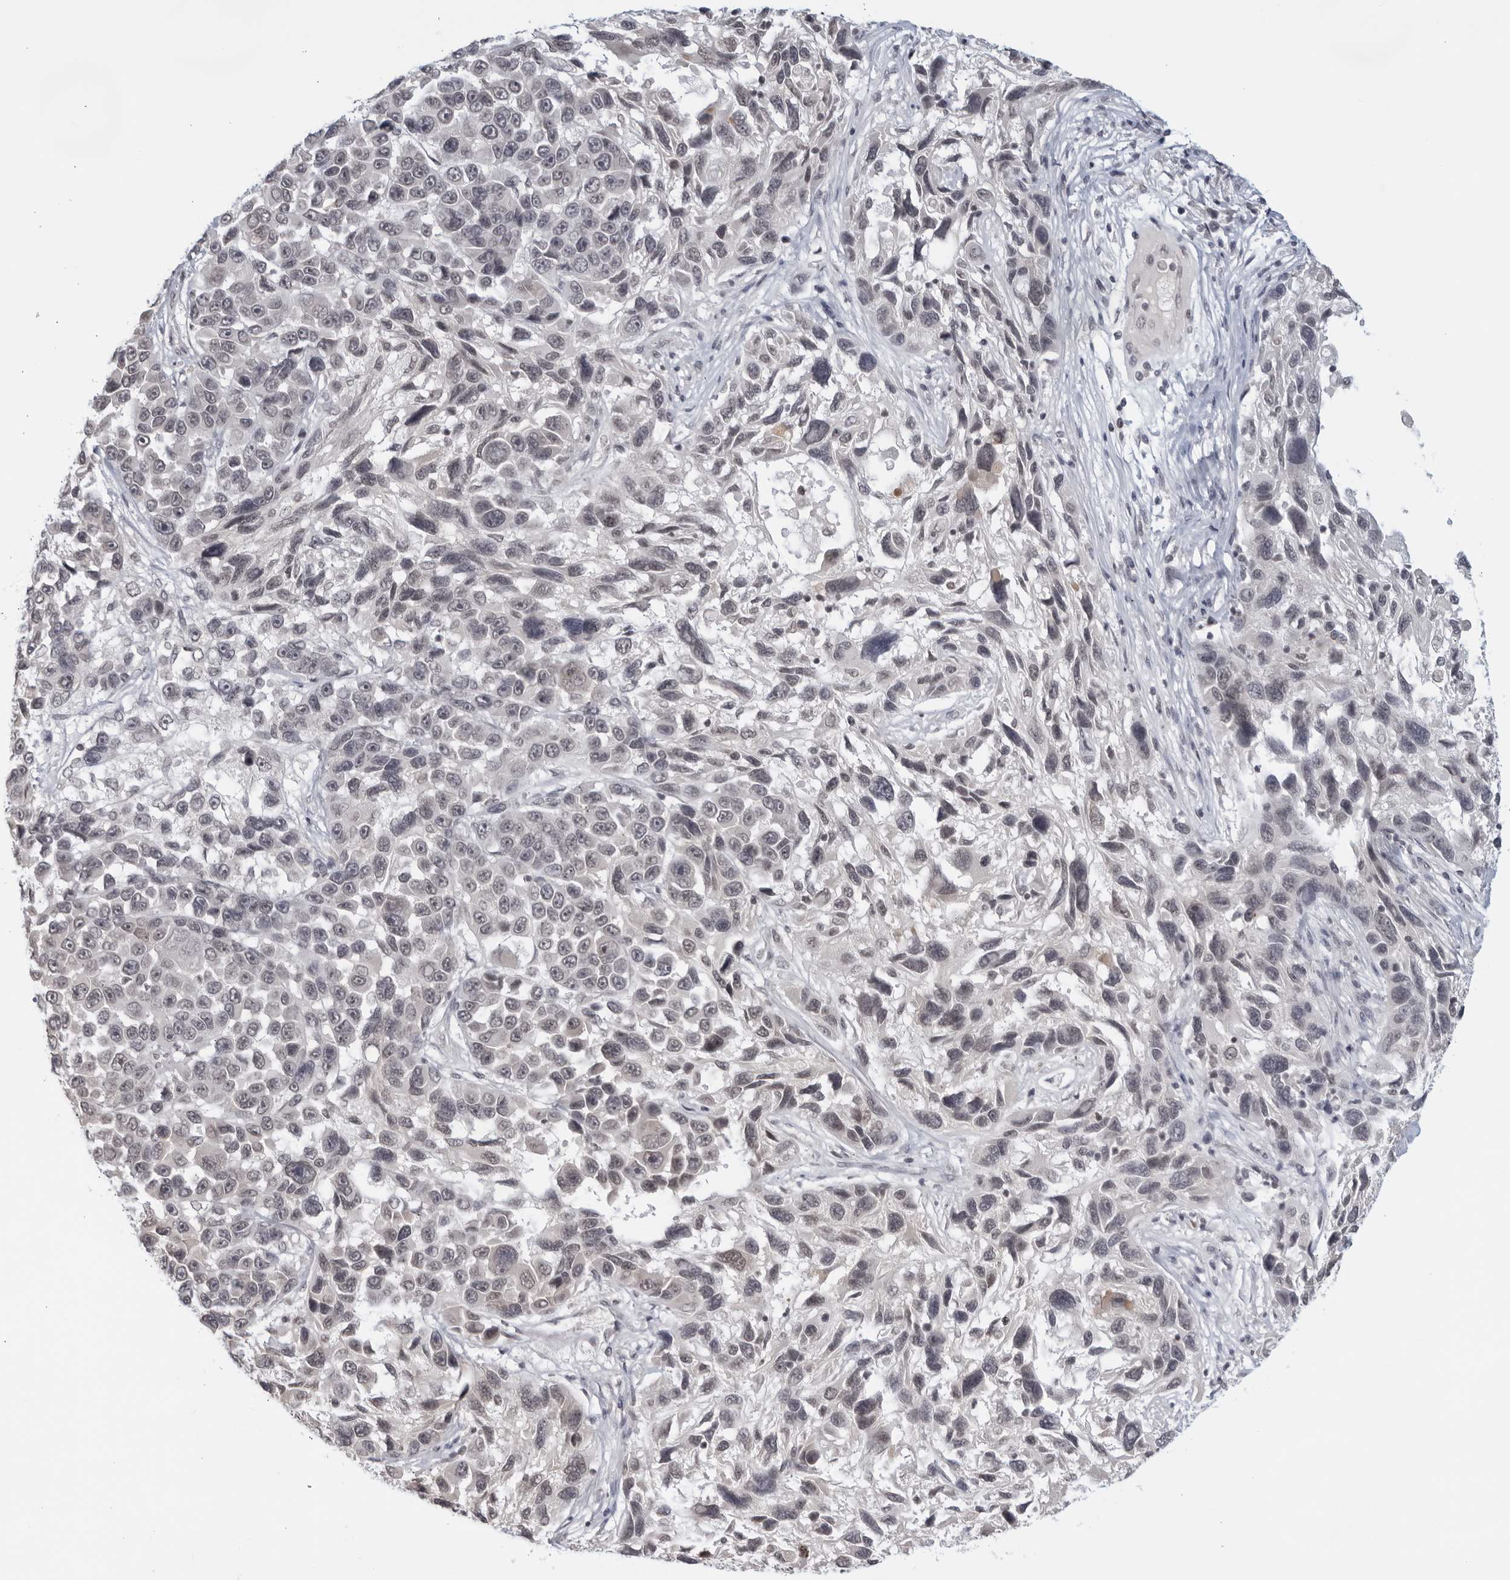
{"staining": {"intensity": "negative", "quantity": "none", "location": "none"}, "tissue": "melanoma", "cell_type": "Tumor cells", "image_type": "cancer", "snomed": [{"axis": "morphology", "description": "Malignant melanoma, NOS"}, {"axis": "topography", "description": "Skin"}], "caption": "DAB (3,3'-diaminobenzidine) immunohistochemical staining of human melanoma displays no significant staining in tumor cells.", "gene": "RAB11FIP3", "patient": {"sex": "male", "age": 53}}